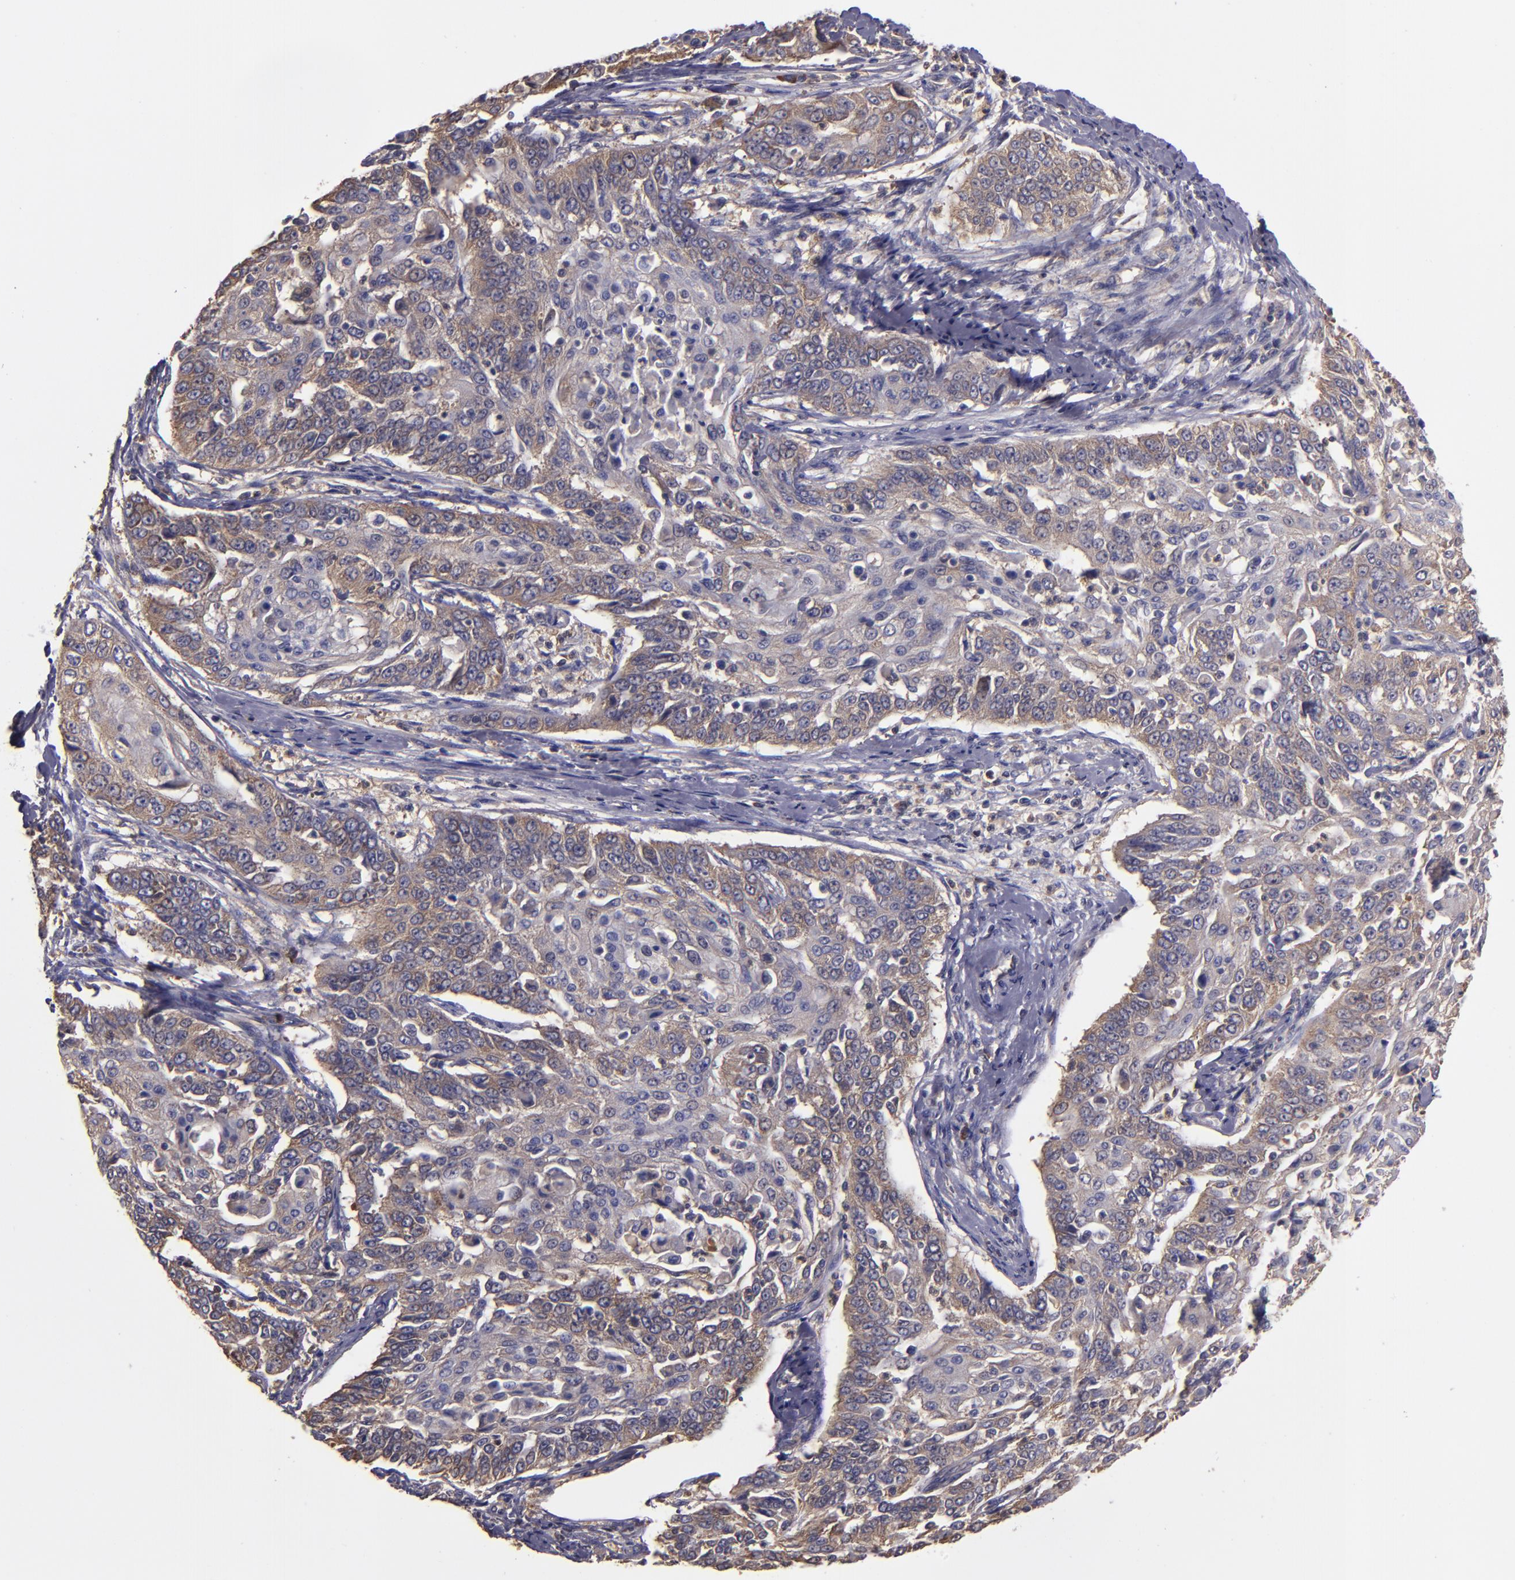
{"staining": {"intensity": "moderate", "quantity": "25%-75%", "location": "cytoplasmic/membranous"}, "tissue": "cervical cancer", "cell_type": "Tumor cells", "image_type": "cancer", "snomed": [{"axis": "morphology", "description": "Squamous cell carcinoma, NOS"}, {"axis": "topography", "description": "Cervix"}], "caption": "The immunohistochemical stain labels moderate cytoplasmic/membranous expression in tumor cells of cervical squamous cell carcinoma tissue.", "gene": "CARS1", "patient": {"sex": "female", "age": 64}}